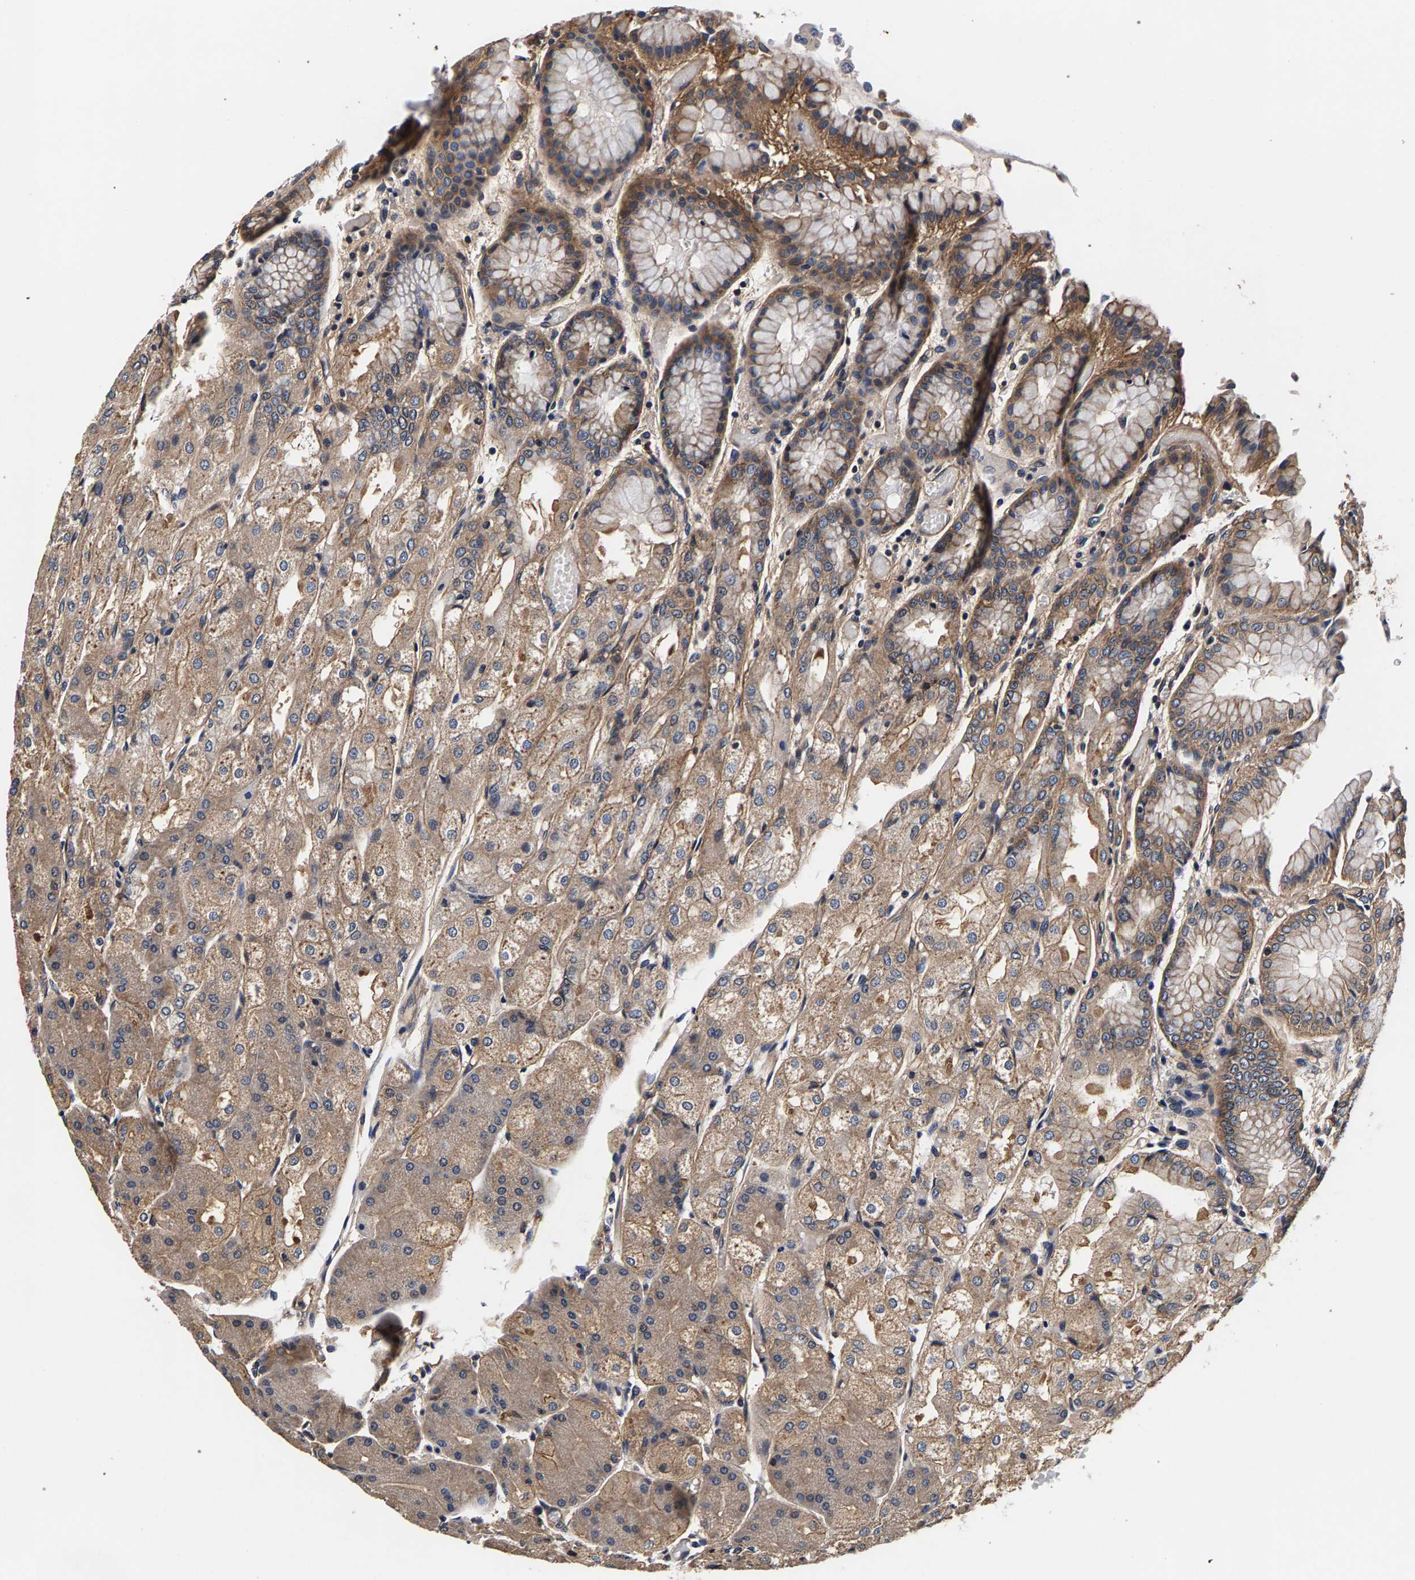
{"staining": {"intensity": "strong", "quantity": "25%-75%", "location": "cytoplasmic/membranous"}, "tissue": "stomach", "cell_type": "Glandular cells", "image_type": "normal", "snomed": [{"axis": "morphology", "description": "Normal tissue, NOS"}, {"axis": "topography", "description": "Stomach, upper"}], "caption": "A histopathology image of human stomach stained for a protein shows strong cytoplasmic/membranous brown staining in glandular cells.", "gene": "MARCHF7", "patient": {"sex": "male", "age": 72}}